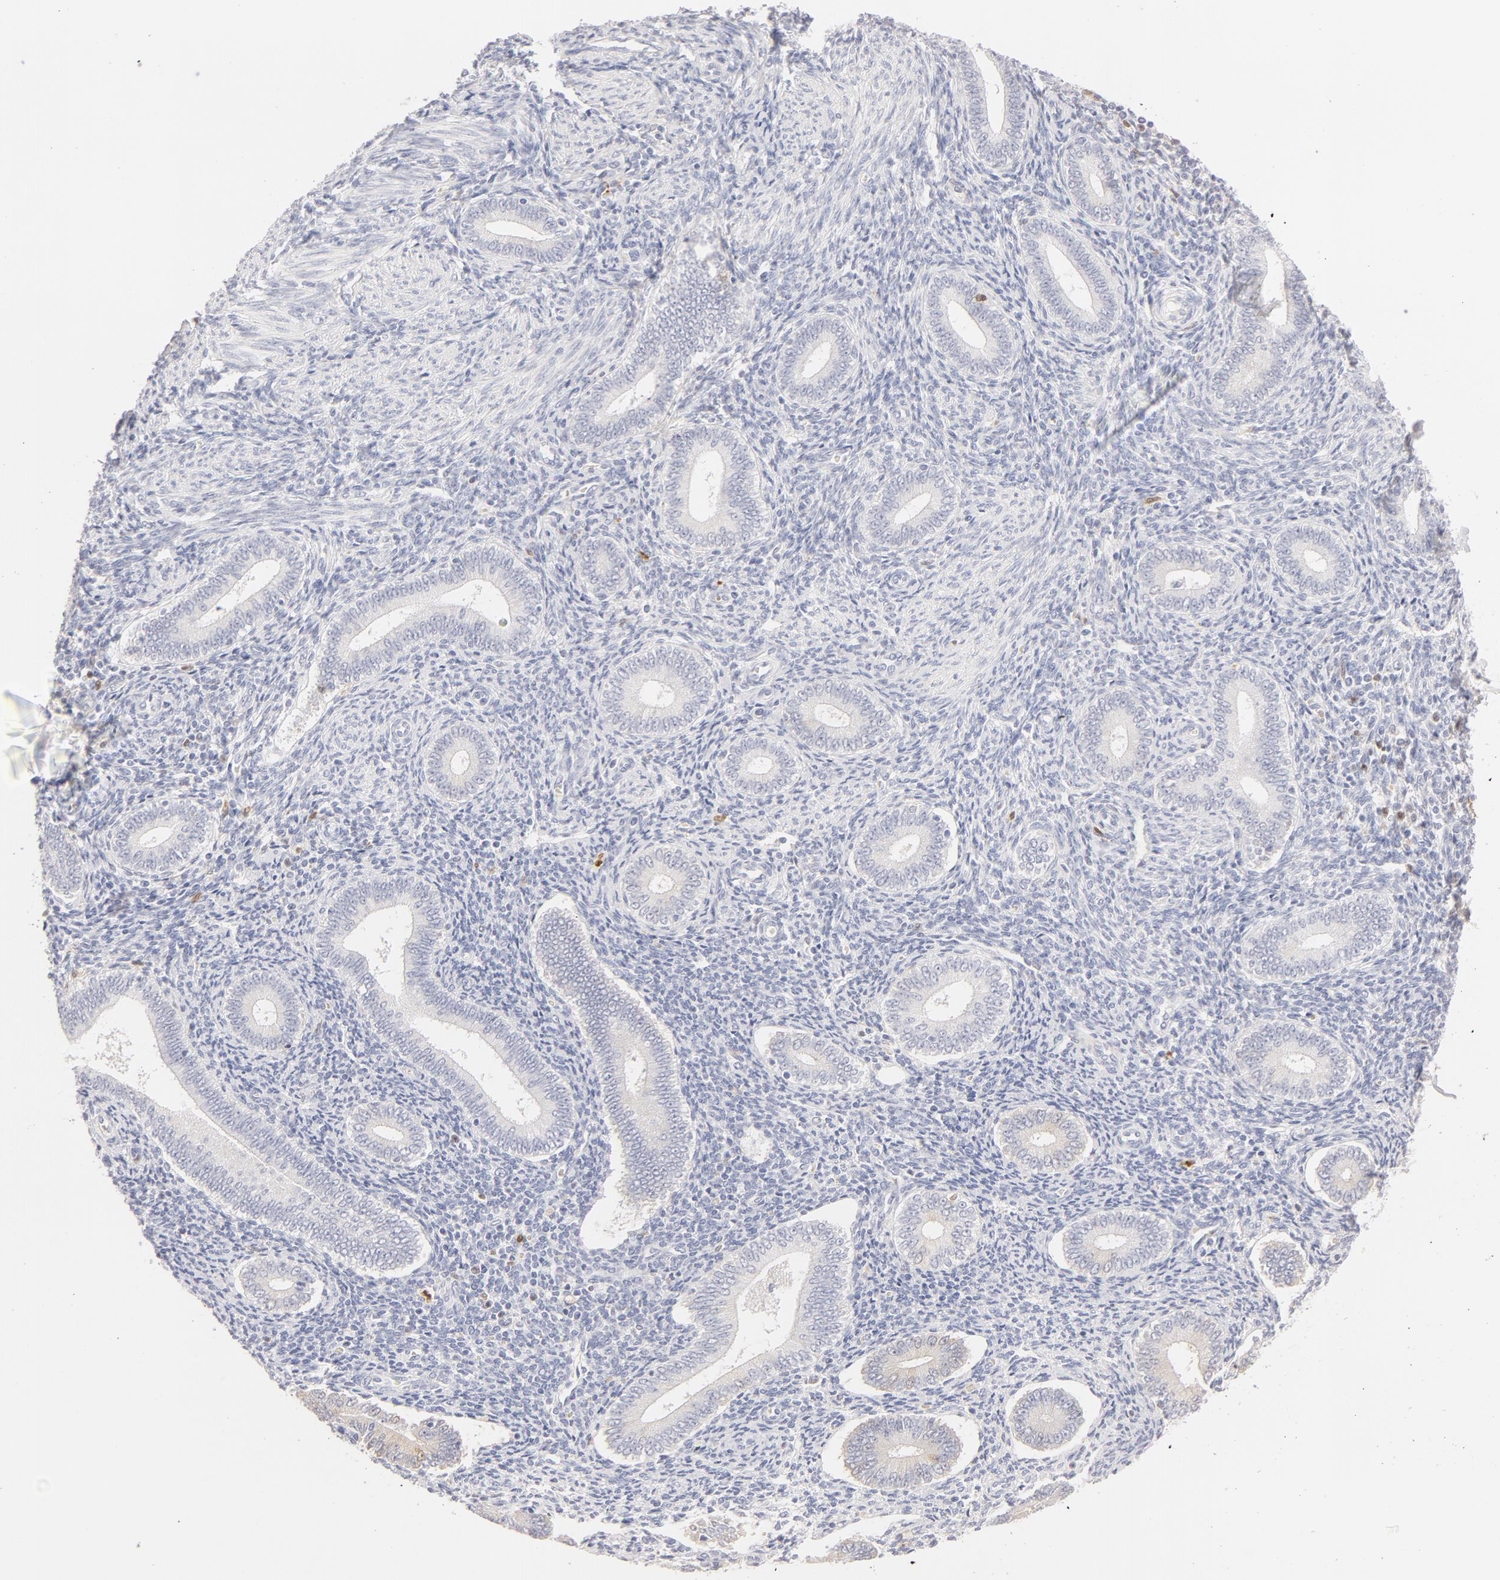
{"staining": {"intensity": "negative", "quantity": "none", "location": "none"}, "tissue": "endometrium", "cell_type": "Cells in endometrial stroma", "image_type": "normal", "snomed": [{"axis": "morphology", "description": "Normal tissue, NOS"}, {"axis": "topography", "description": "Endometrium"}], "caption": "Immunohistochemistry image of benign endometrium: endometrium stained with DAB displays no significant protein staining in cells in endometrial stroma. (DAB (3,3'-diaminobenzidine) immunohistochemistry (IHC), high magnification).", "gene": "CA2", "patient": {"sex": "female", "age": 35}}